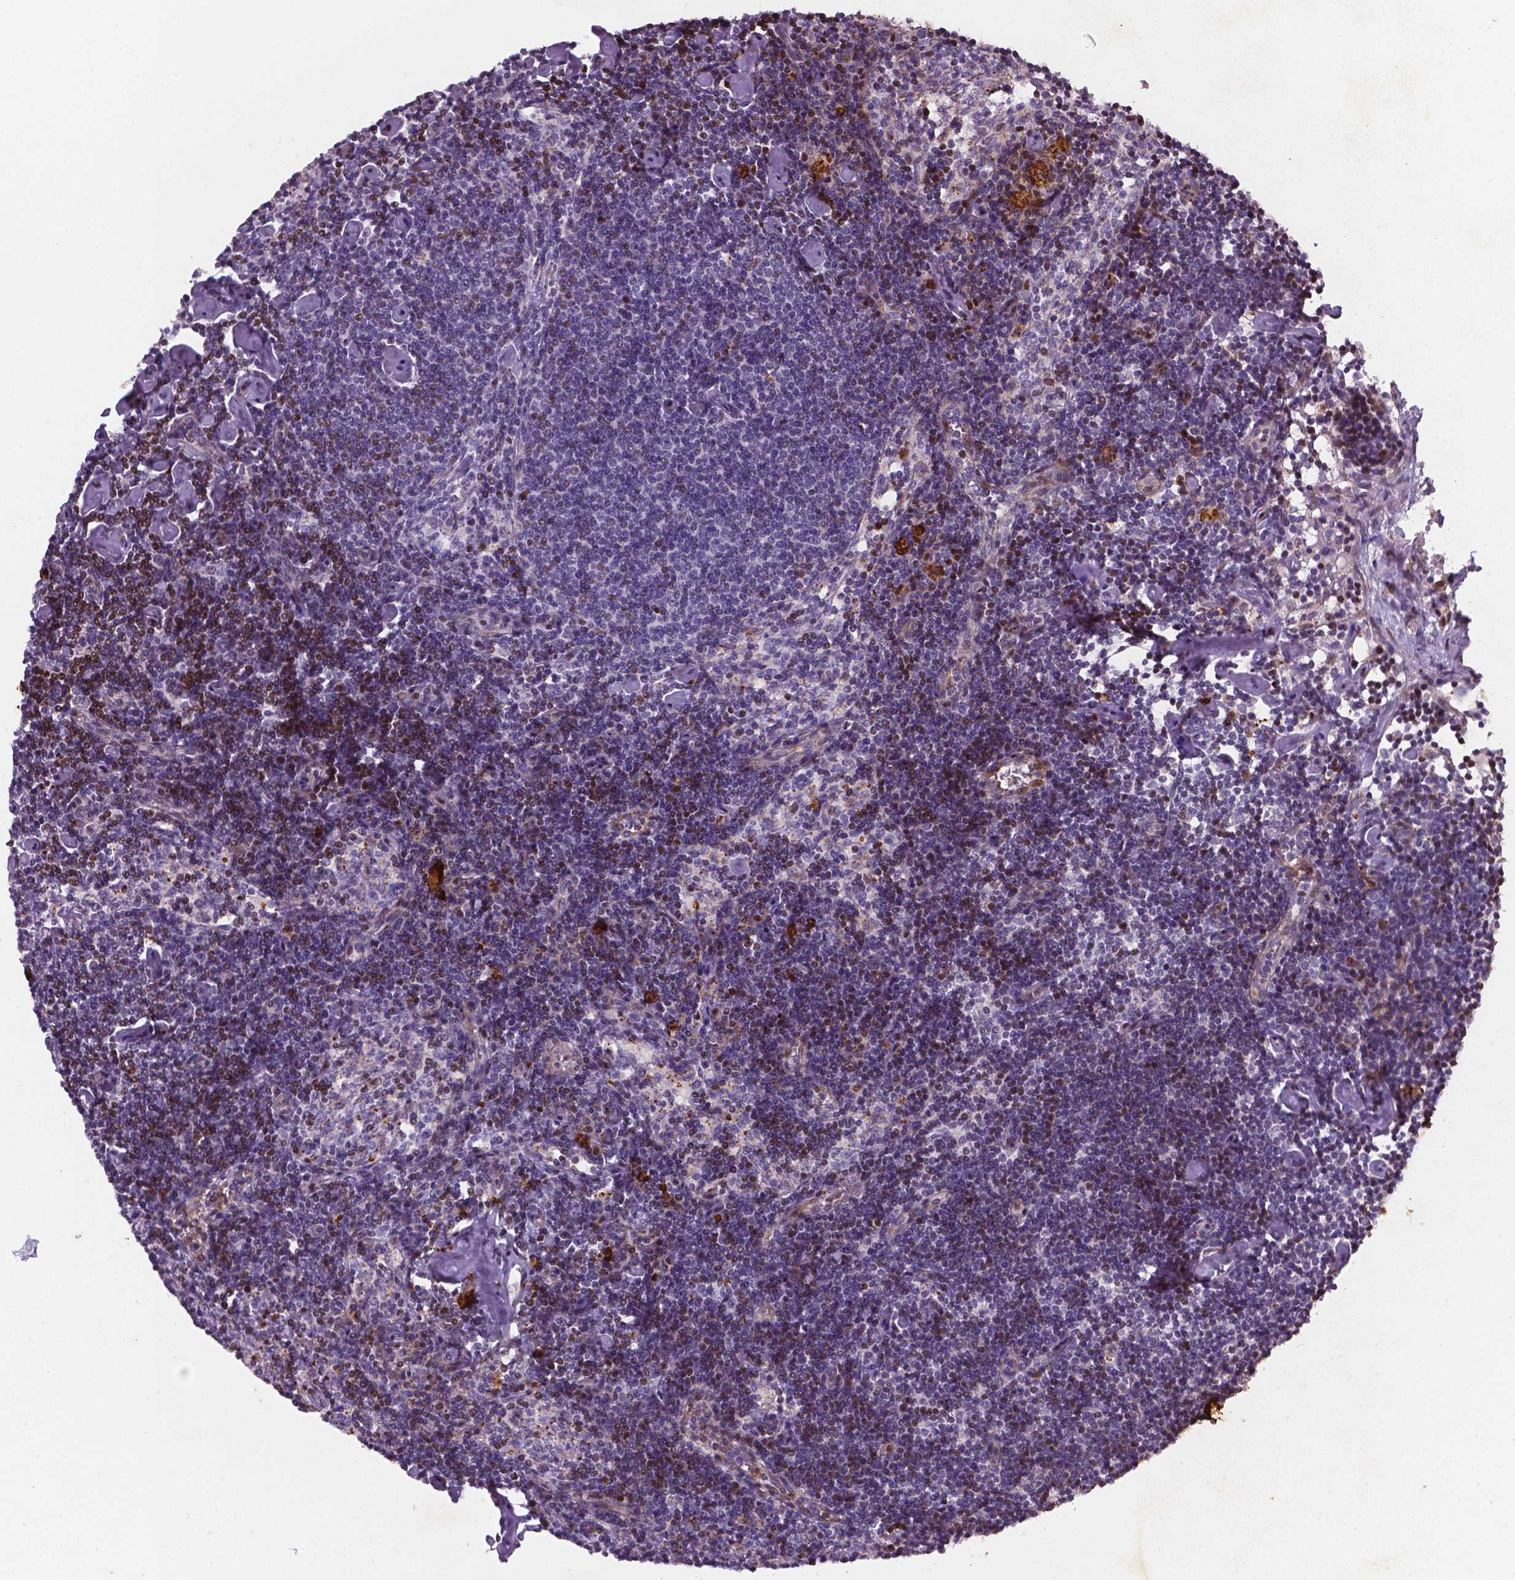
{"staining": {"intensity": "moderate", "quantity": "<25%", "location": "nuclear"}, "tissue": "lymph node", "cell_type": "Germinal center cells", "image_type": "normal", "snomed": [{"axis": "morphology", "description": "Normal tissue, NOS"}, {"axis": "topography", "description": "Lymph node"}], "caption": "Germinal center cells display low levels of moderate nuclear expression in approximately <25% of cells in normal human lymph node.", "gene": "TM4SF20", "patient": {"sex": "female", "age": 42}}